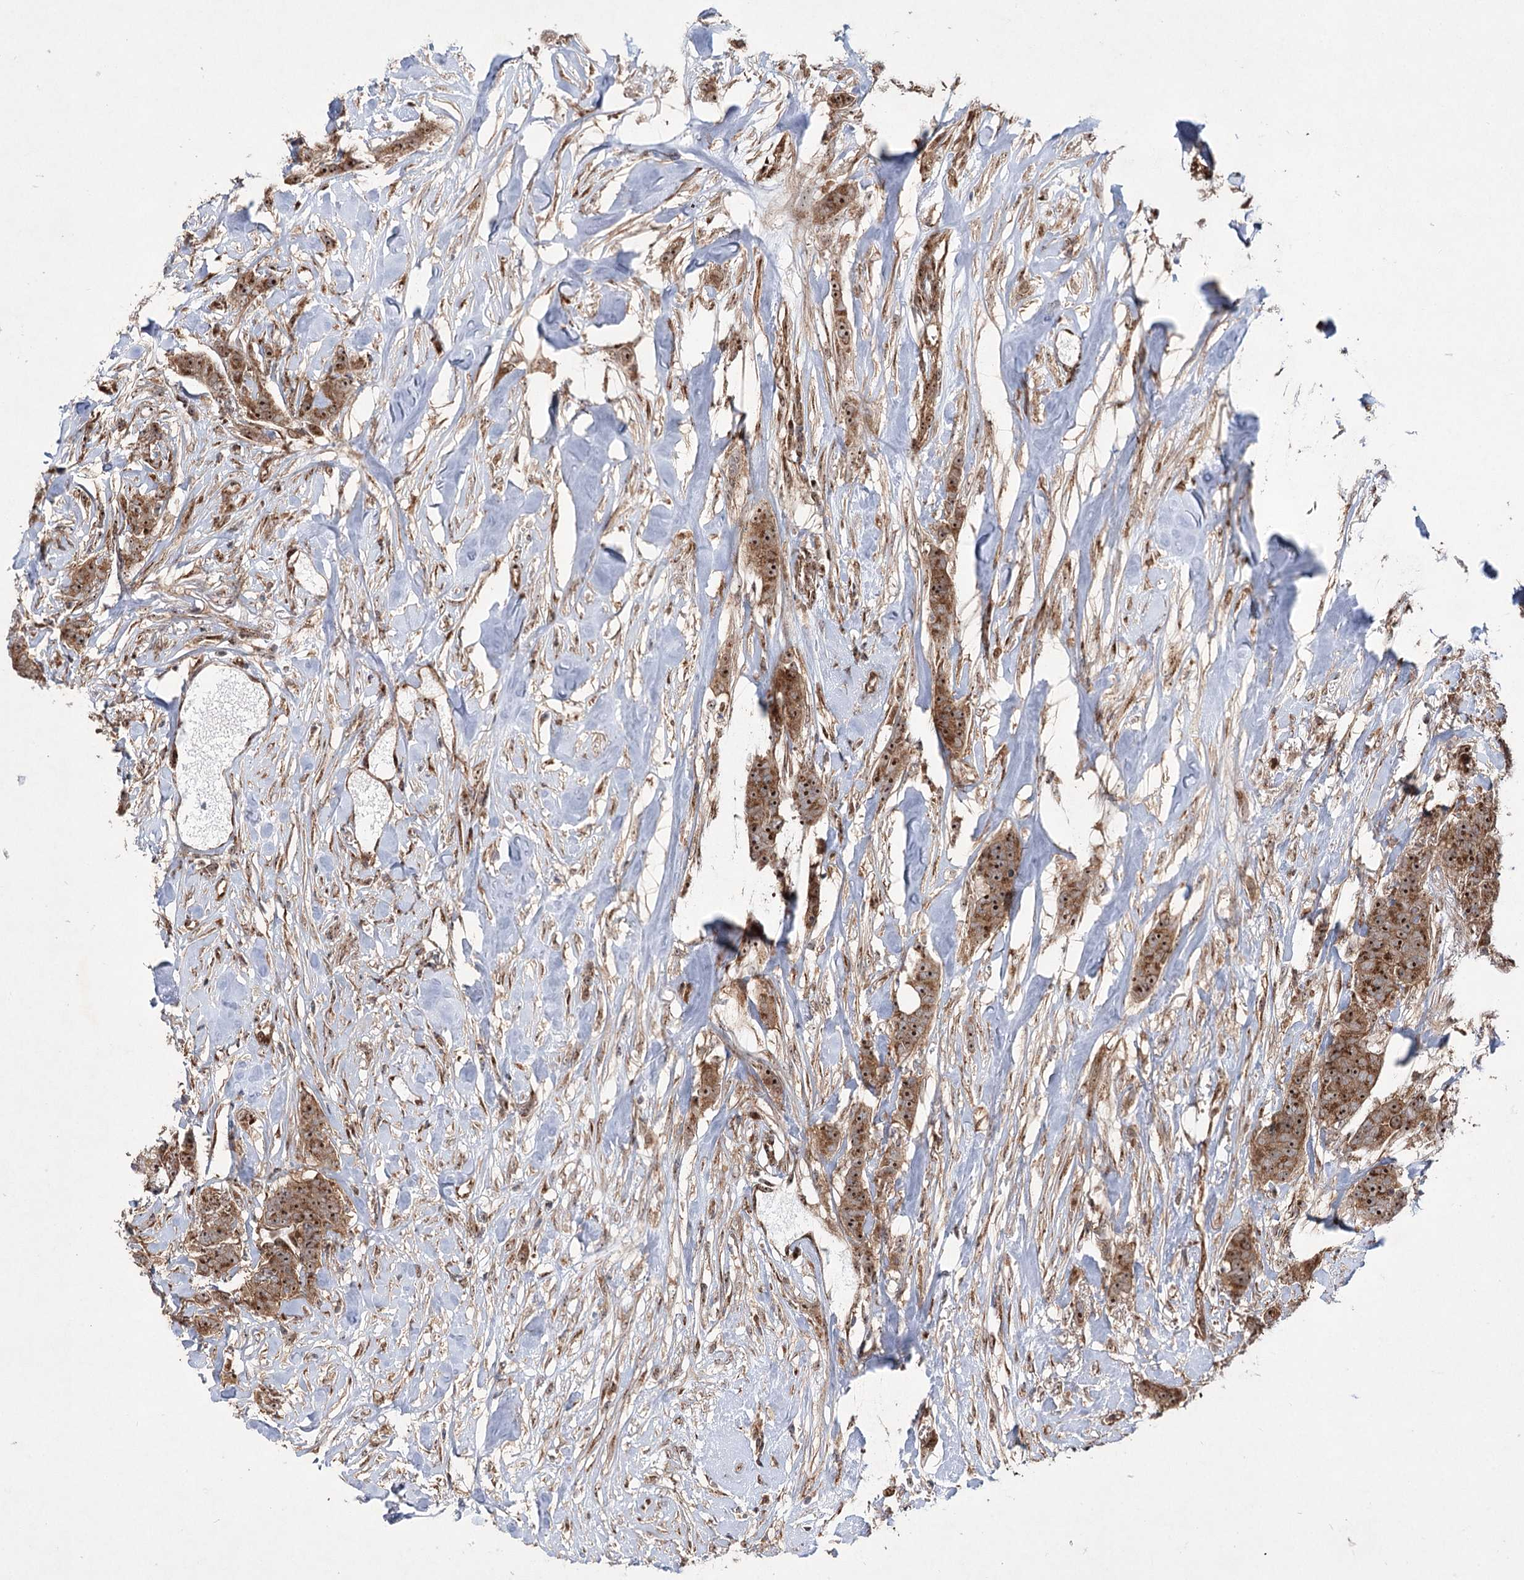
{"staining": {"intensity": "strong", "quantity": ">75%", "location": "cytoplasmic/membranous,nuclear"}, "tissue": "breast cancer", "cell_type": "Tumor cells", "image_type": "cancer", "snomed": [{"axis": "morphology", "description": "Duct carcinoma"}, {"axis": "topography", "description": "Breast"}], "caption": "An image of breast cancer stained for a protein exhibits strong cytoplasmic/membranous and nuclear brown staining in tumor cells.", "gene": "SERINC5", "patient": {"sex": "female", "age": 40}}